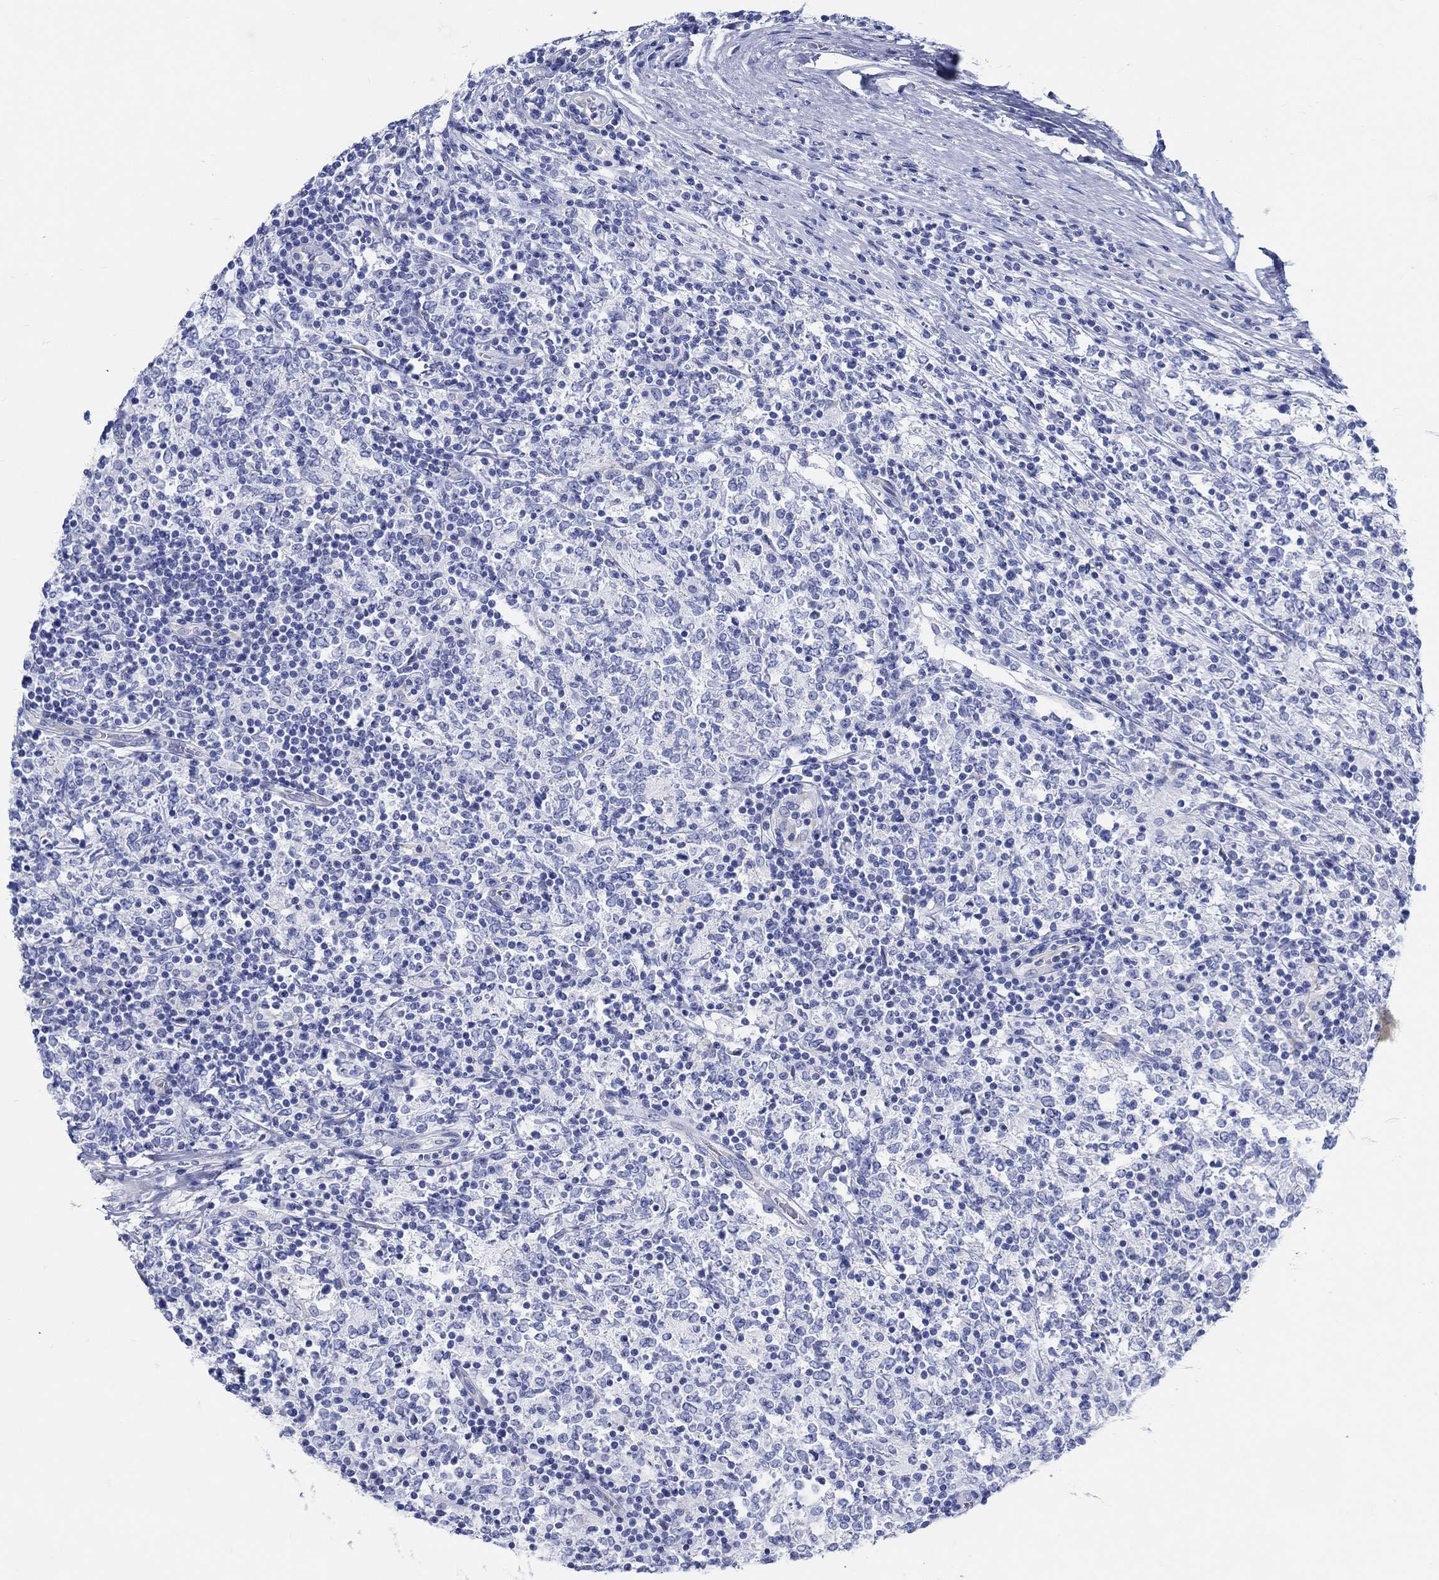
{"staining": {"intensity": "negative", "quantity": "none", "location": "none"}, "tissue": "lymphoma", "cell_type": "Tumor cells", "image_type": "cancer", "snomed": [{"axis": "morphology", "description": "Malignant lymphoma, non-Hodgkin's type, High grade"}, {"axis": "topography", "description": "Lymph node"}], "caption": "An IHC photomicrograph of lymphoma is shown. There is no staining in tumor cells of lymphoma.", "gene": "RD3L", "patient": {"sex": "female", "age": 84}}